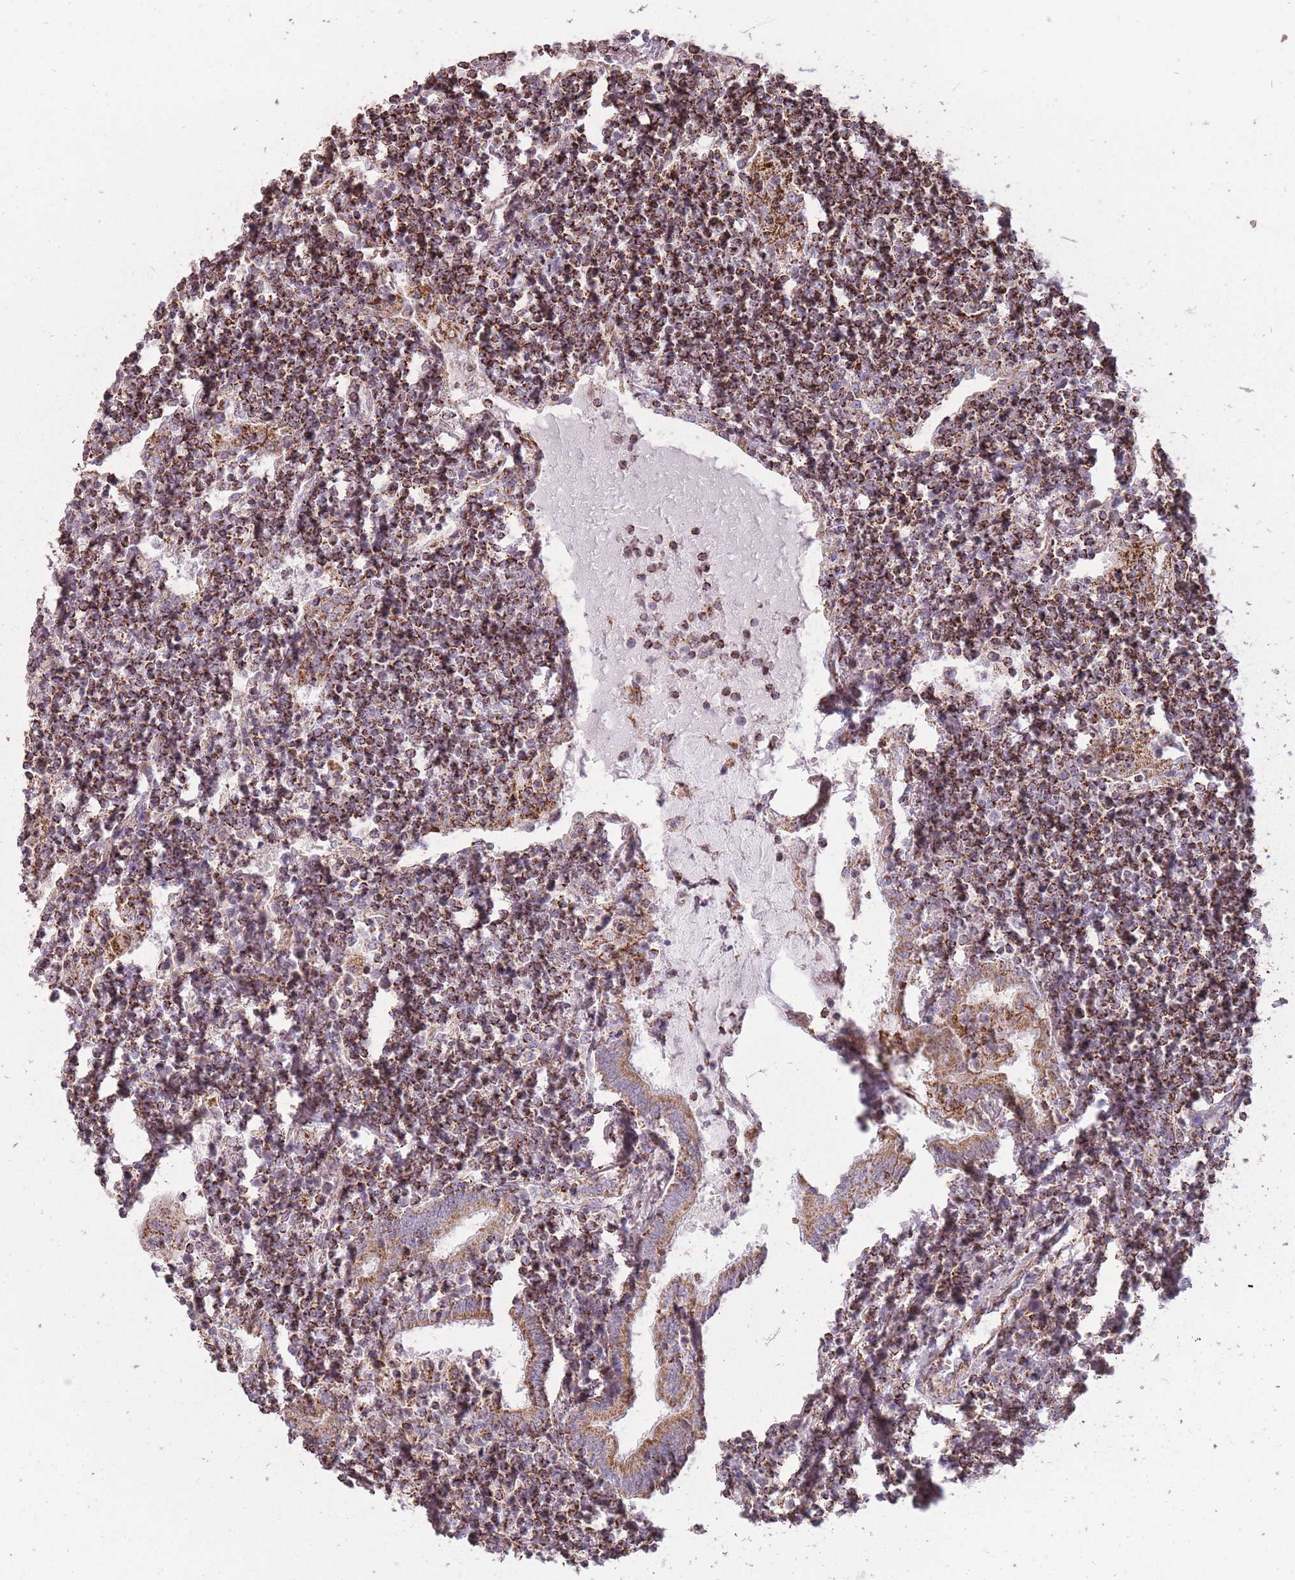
{"staining": {"intensity": "strong", "quantity": ">75%", "location": "cytoplasmic/membranous"}, "tissue": "lymphoma", "cell_type": "Tumor cells", "image_type": "cancer", "snomed": [{"axis": "morphology", "description": "Malignant lymphoma, non-Hodgkin's type, Low grade"}, {"axis": "topography", "description": "Lung"}], "caption": "Lymphoma stained with IHC reveals strong cytoplasmic/membranous expression in approximately >75% of tumor cells.", "gene": "CNOT8", "patient": {"sex": "female", "age": 71}}